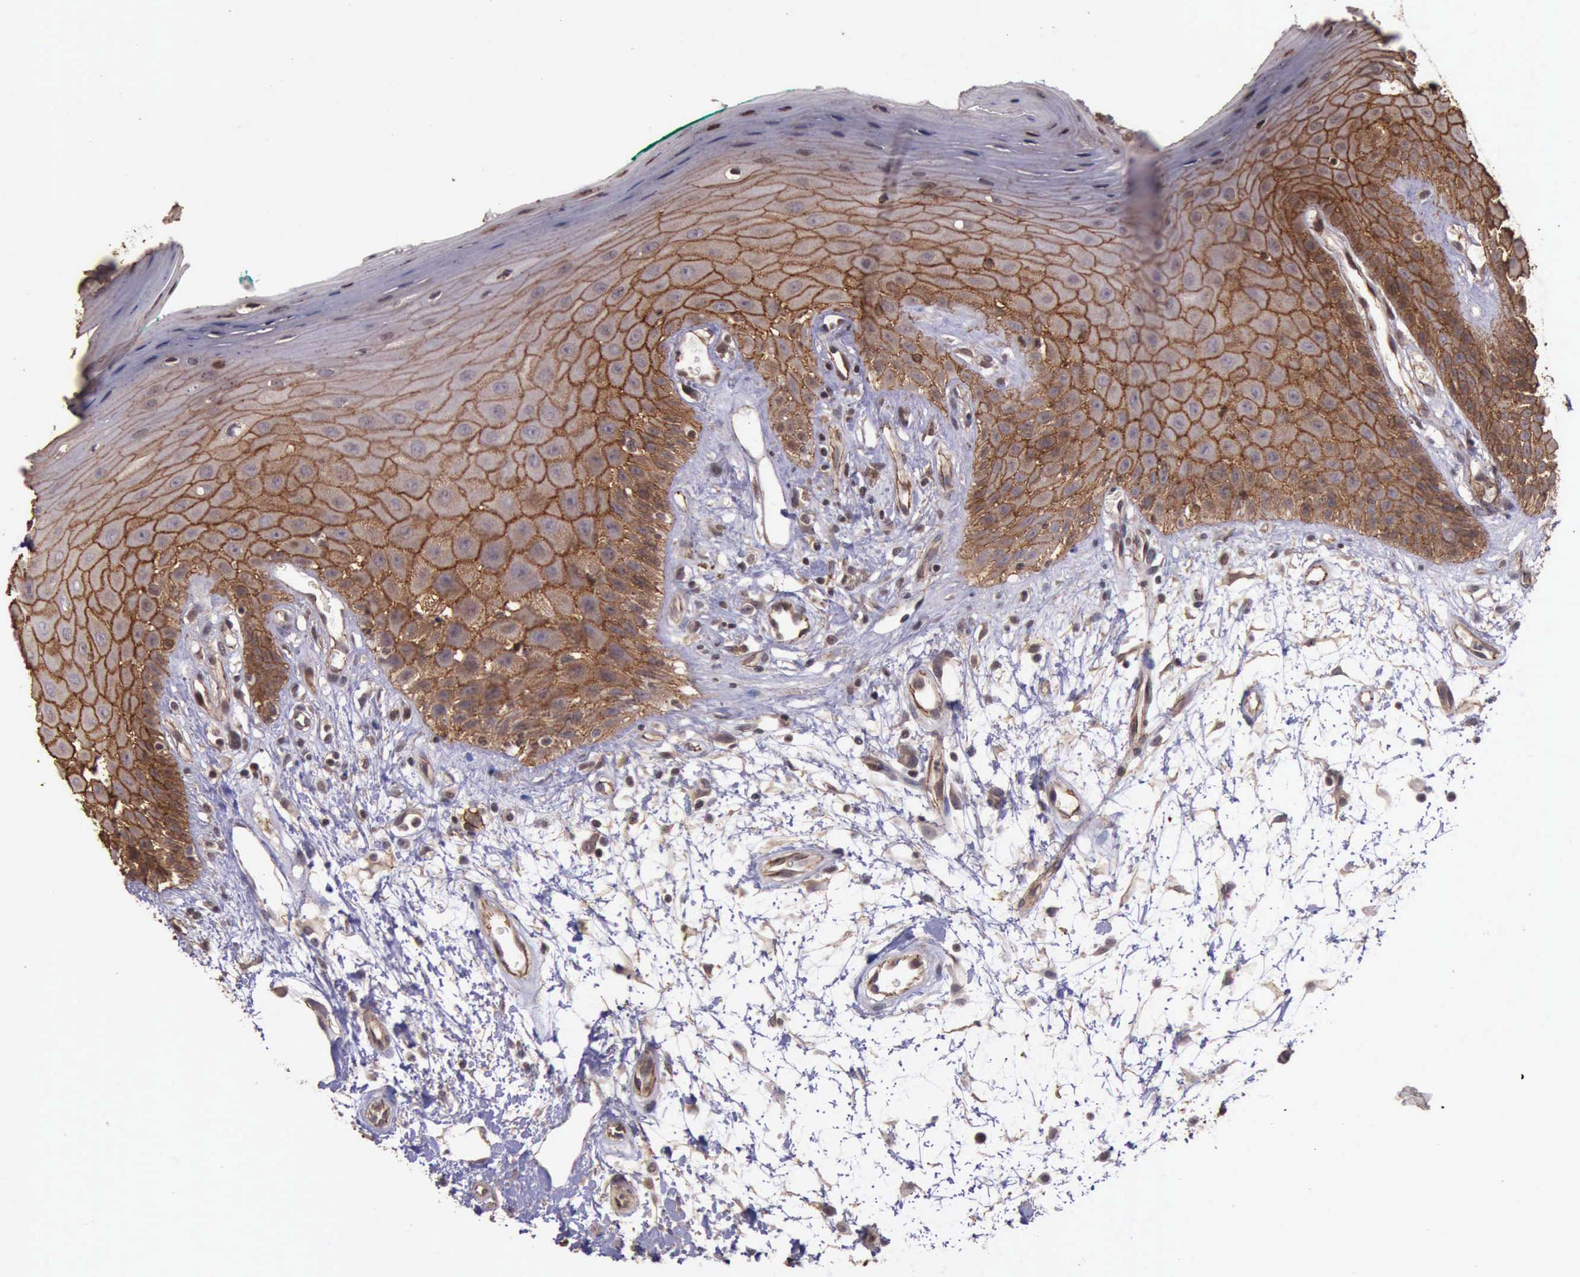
{"staining": {"intensity": "moderate", "quantity": "25%-75%", "location": "cytoplasmic/membranous"}, "tissue": "oral mucosa", "cell_type": "Squamous epithelial cells", "image_type": "normal", "snomed": [{"axis": "morphology", "description": "Normal tissue, NOS"}, {"axis": "morphology", "description": "Squamous cell carcinoma, NOS"}, {"axis": "topography", "description": "Skeletal muscle"}, {"axis": "topography", "description": "Oral tissue"}, {"axis": "topography", "description": "Head-Neck"}], "caption": "Protein analysis of unremarkable oral mucosa demonstrates moderate cytoplasmic/membranous expression in approximately 25%-75% of squamous epithelial cells. (DAB (3,3'-diaminobenzidine) IHC, brown staining for protein, blue staining for nuclei).", "gene": "CTNNB1", "patient": {"sex": "female", "age": 84}}